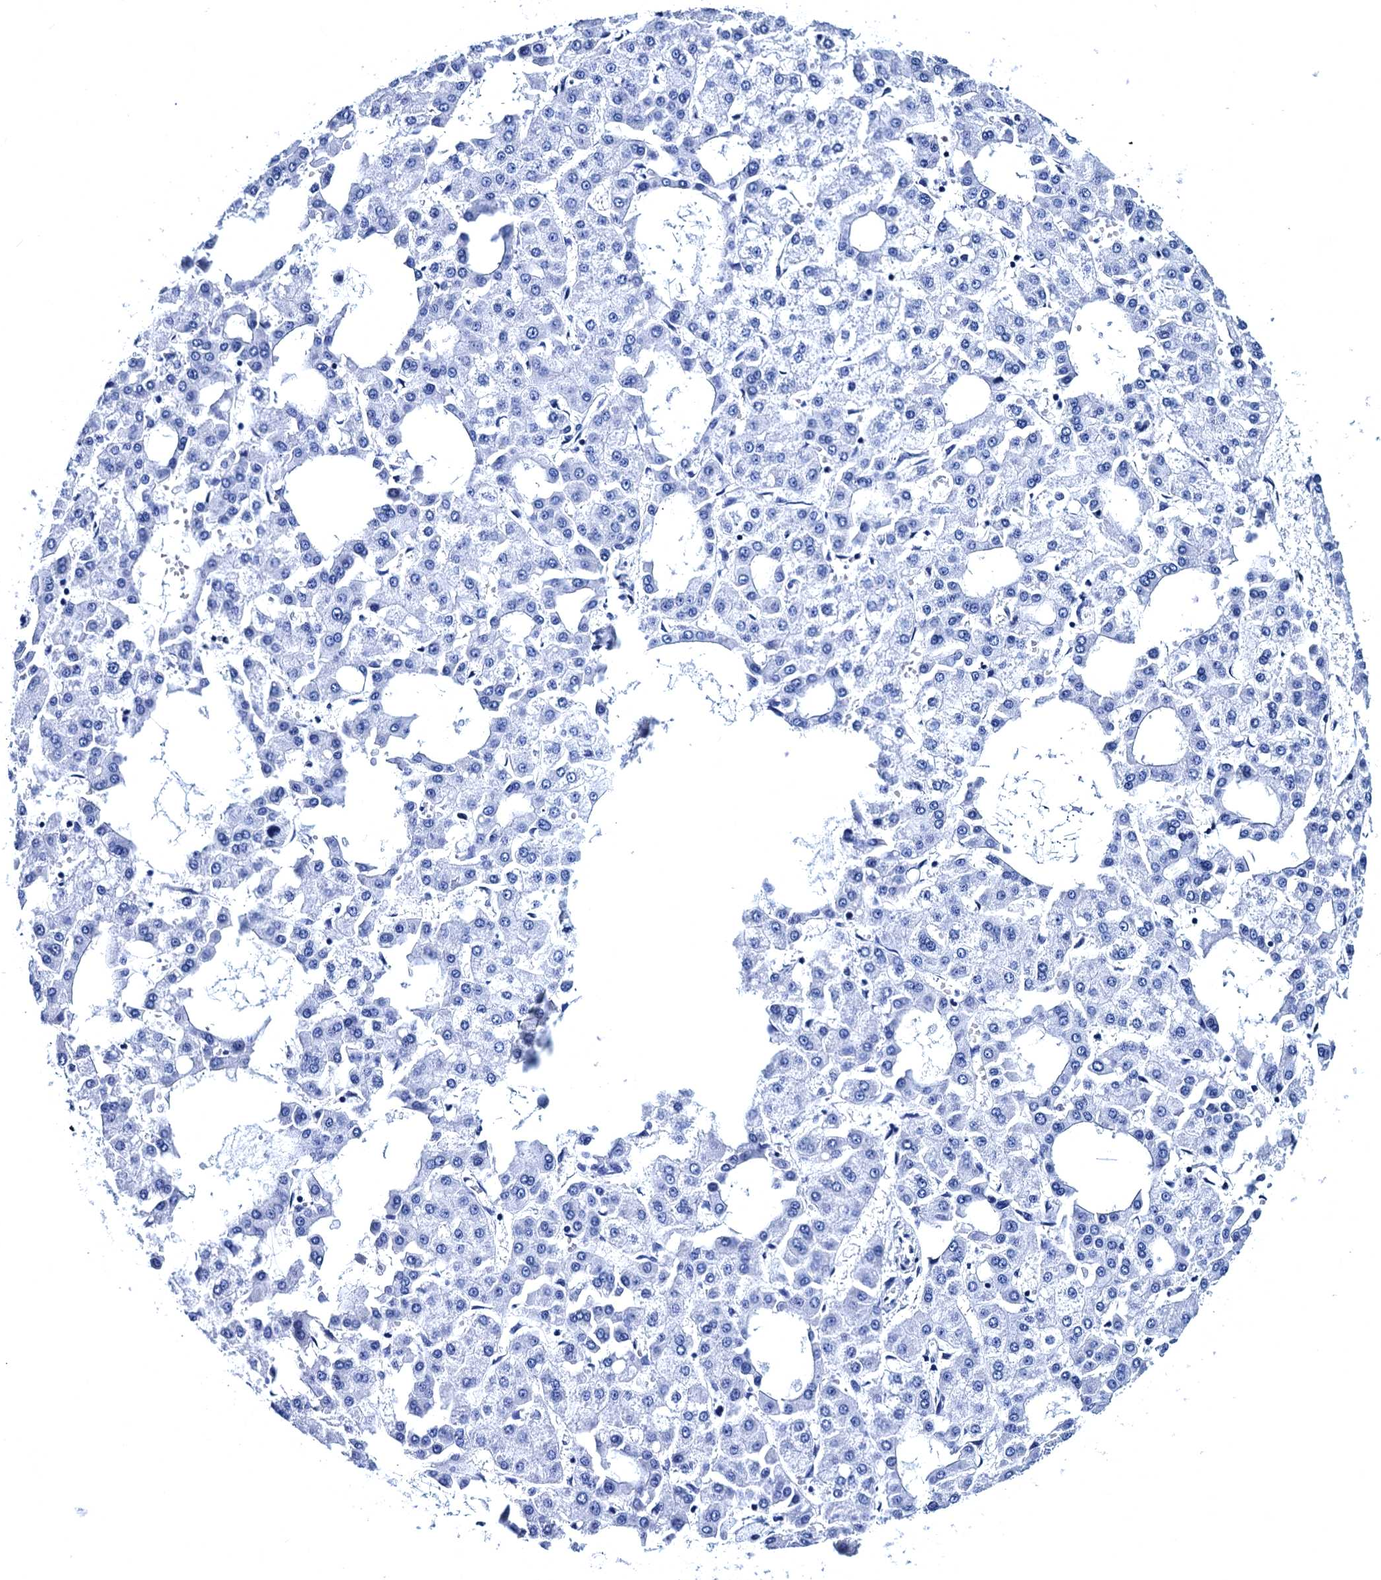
{"staining": {"intensity": "negative", "quantity": "none", "location": "none"}, "tissue": "liver cancer", "cell_type": "Tumor cells", "image_type": "cancer", "snomed": [{"axis": "morphology", "description": "Carcinoma, Hepatocellular, NOS"}, {"axis": "topography", "description": "Liver"}], "caption": "Immunohistochemistry (IHC) image of human liver cancer stained for a protein (brown), which exhibits no positivity in tumor cells.", "gene": "MYBPC3", "patient": {"sex": "male", "age": 47}}